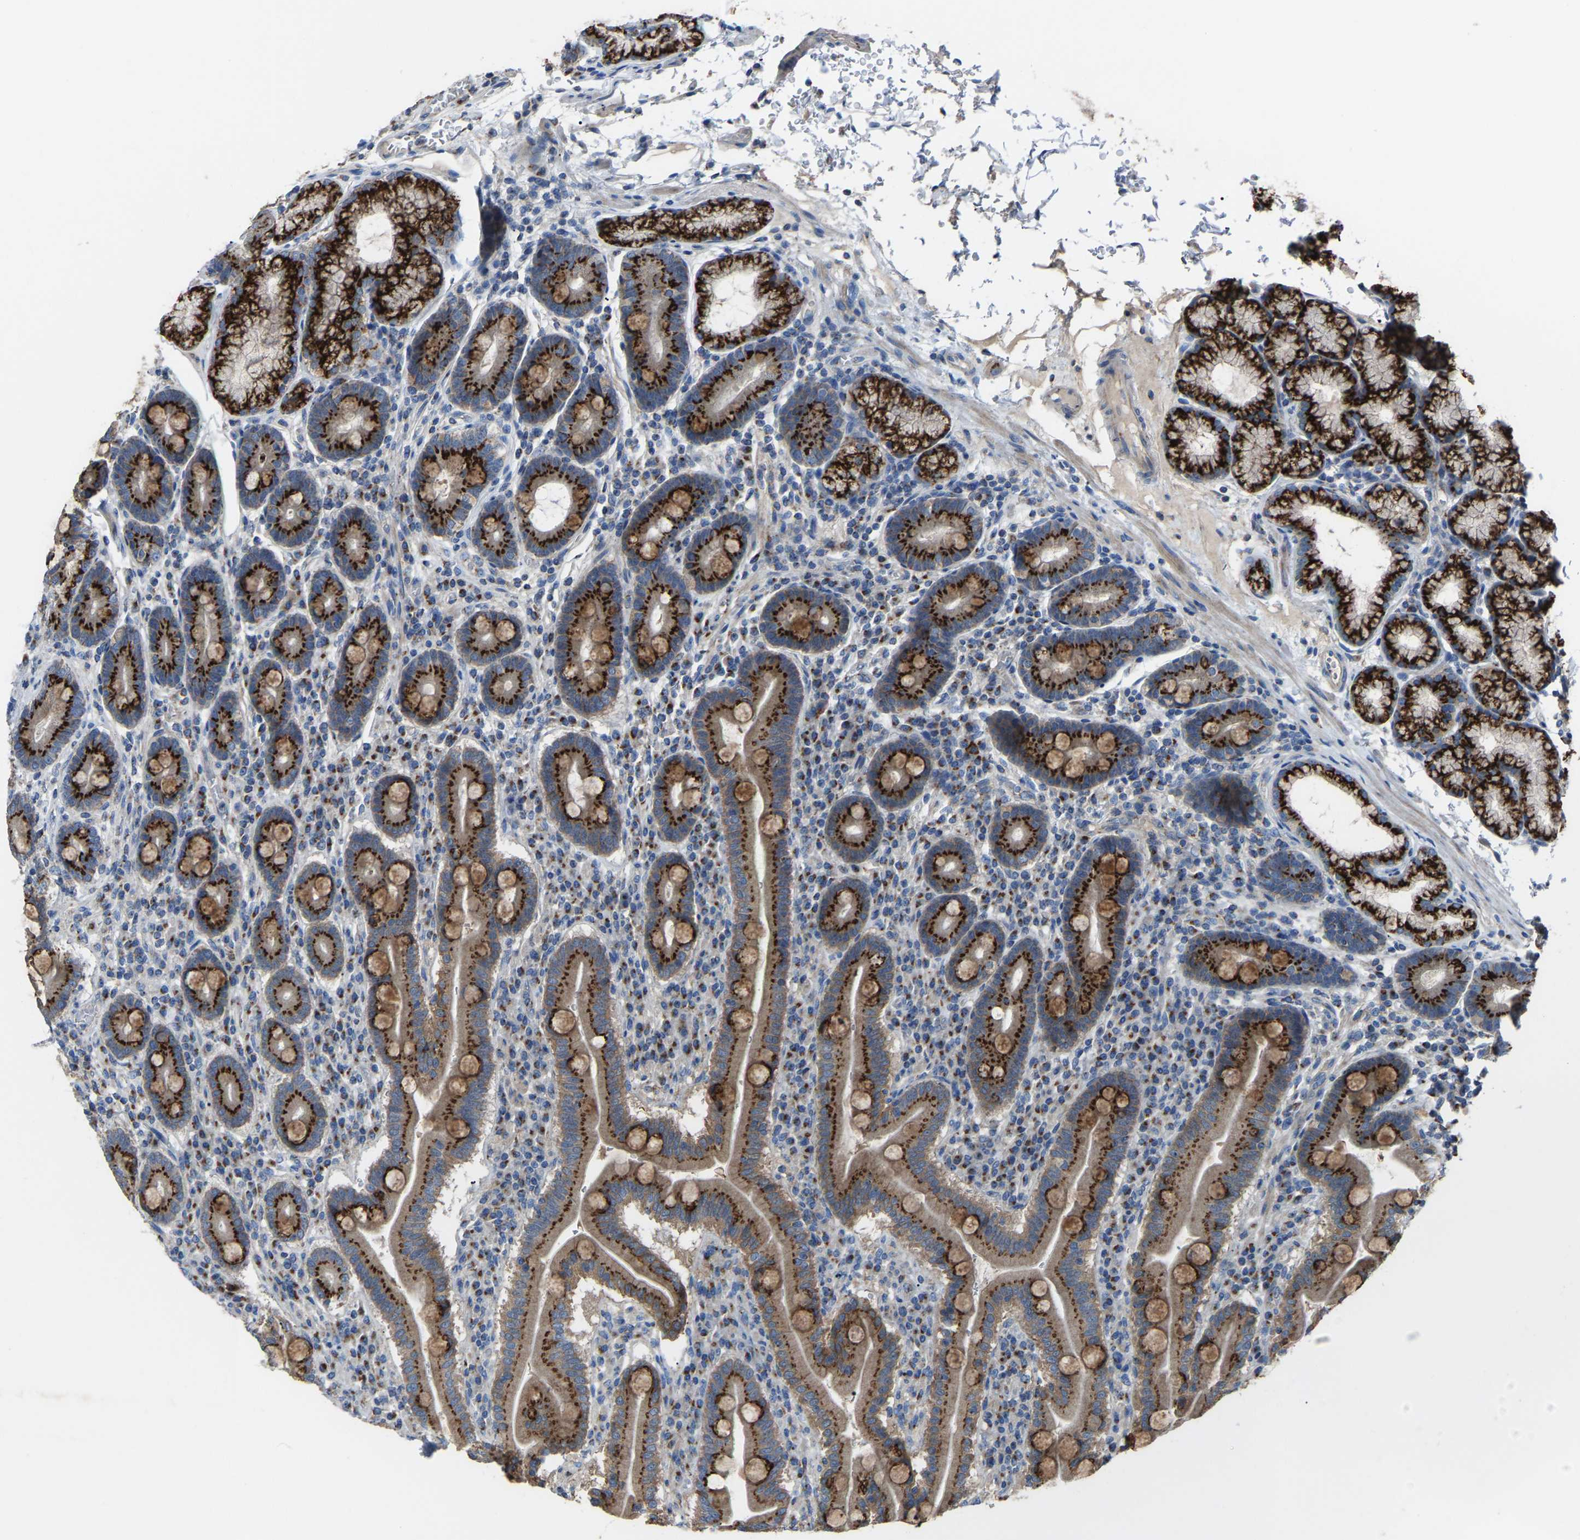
{"staining": {"intensity": "strong", "quantity": ">75%", "location": "cytoplasmic/membranous"}, "tissue": "duodenum", "cell_type": "Glandular cells", "image_type": "normal", "snomed": [{"axis": "morphology", "description": "Normal tissue, NOS"}, {"axis": "topography", "description": "Duodenum"}], "caption": "Immunohistochemical staining of benign duodenum shows strong cytoplasmic/membranous protein expression in about >75% of glandular cells. The staining was performed using DAB (3,3'-diaminobenzidine) to visualize the protein expression in brown, while the nuclei were stained in blue with hematoxylin (Magnification: 20x).", "gene": "CANT1", "patient": {"sex": "male", "age": 50}}